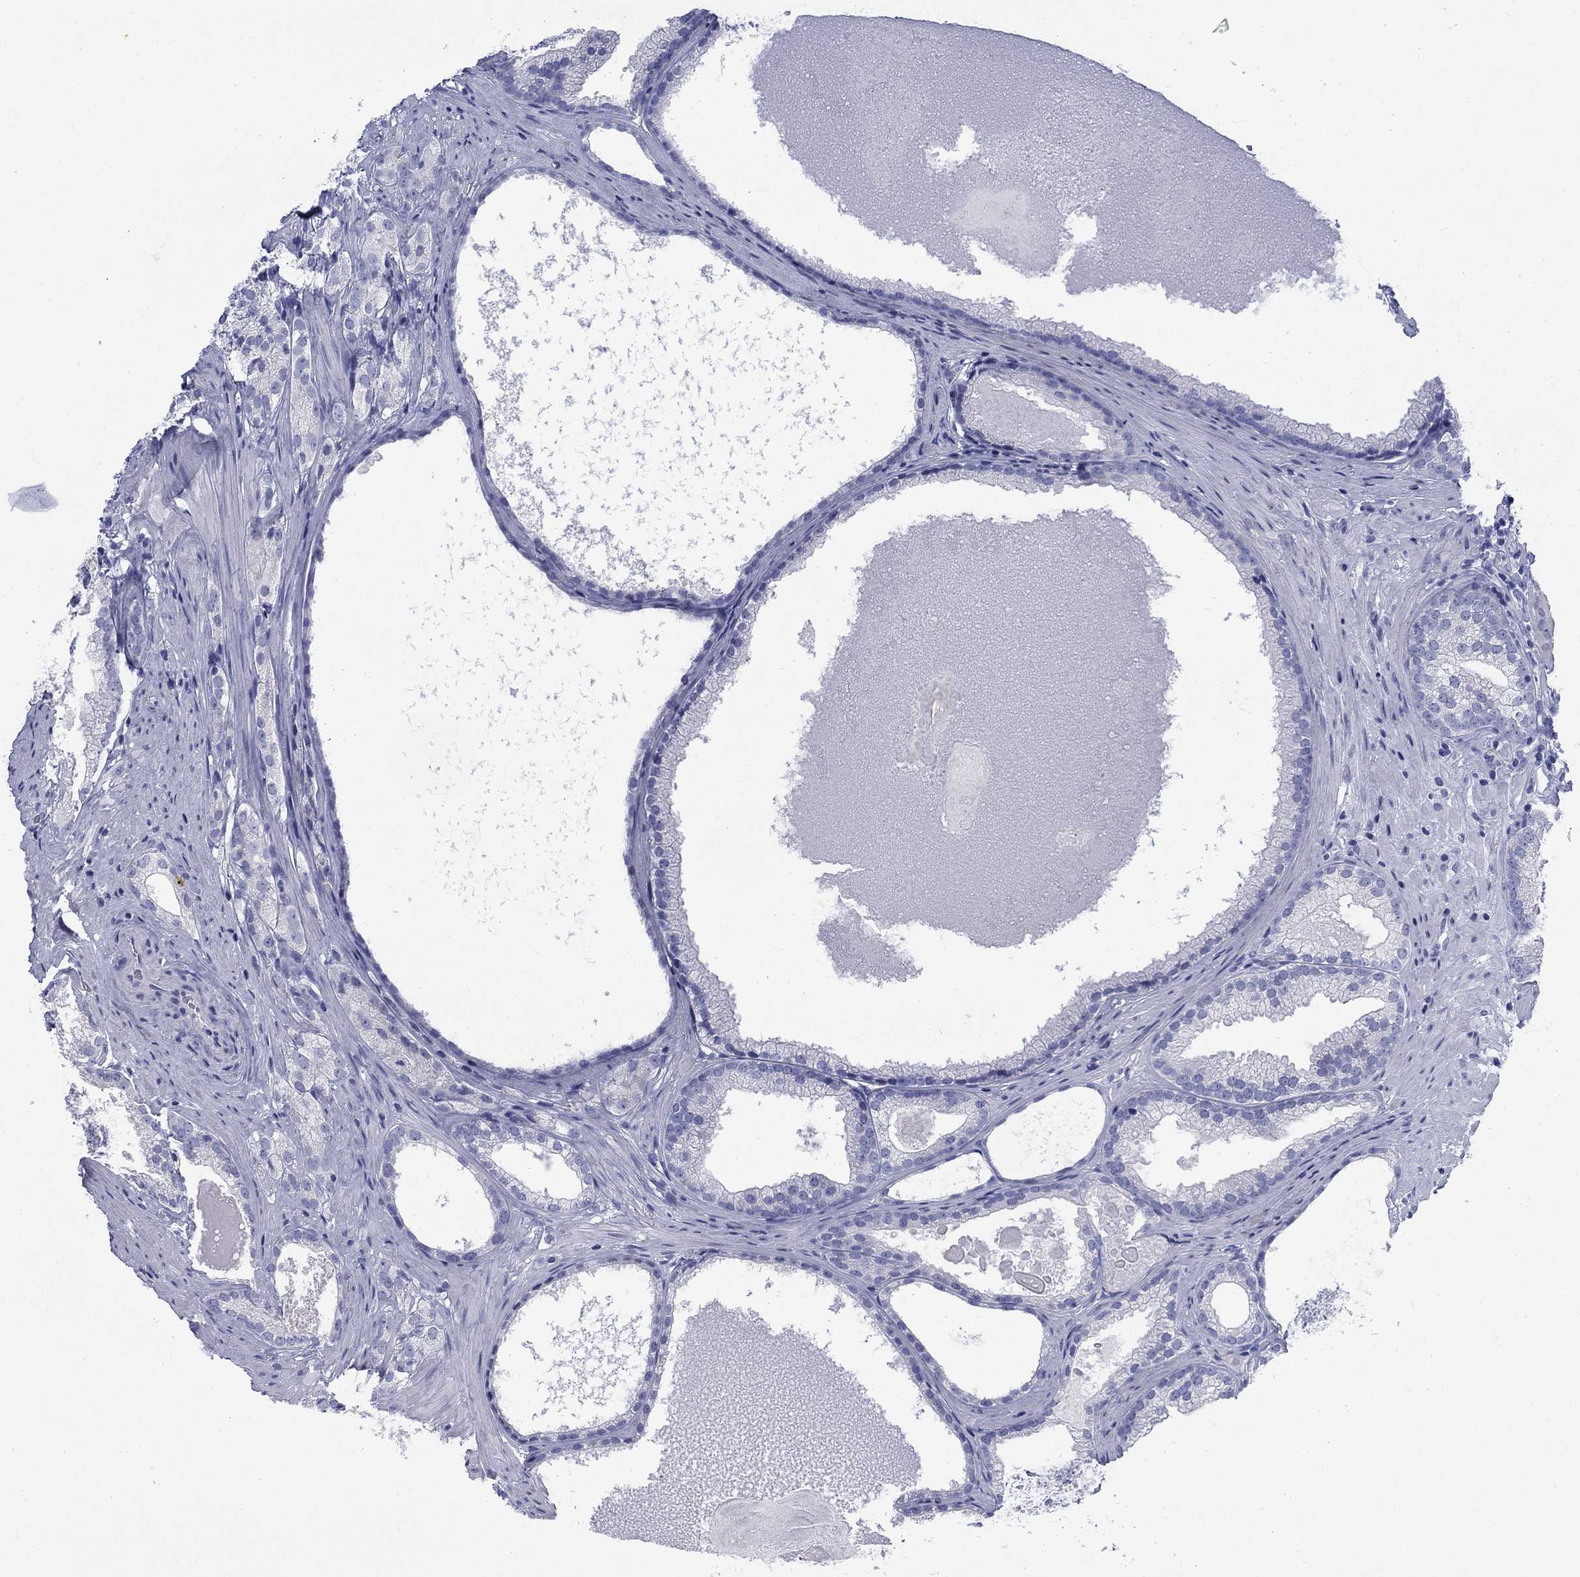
{"staining": {"intensity": "negative", "quantity": "none", "location": "none"}, "tissue": "prostate cancer", "cell_type": "Tumor cells", "image_type": "cancer", "snomed": [{"axis": "morphology", "description": "Adenocarcinoma, High grade"}, {"axis": "topography", "description": "Prostate and seminal vesicle, NOS"}], "caption": "Immunohistochemistry of human prostate cancer exhibits no staining in tumor cells.", "gene": "IGF2BP3", "patient": {"sex": "male", "age": 62}}